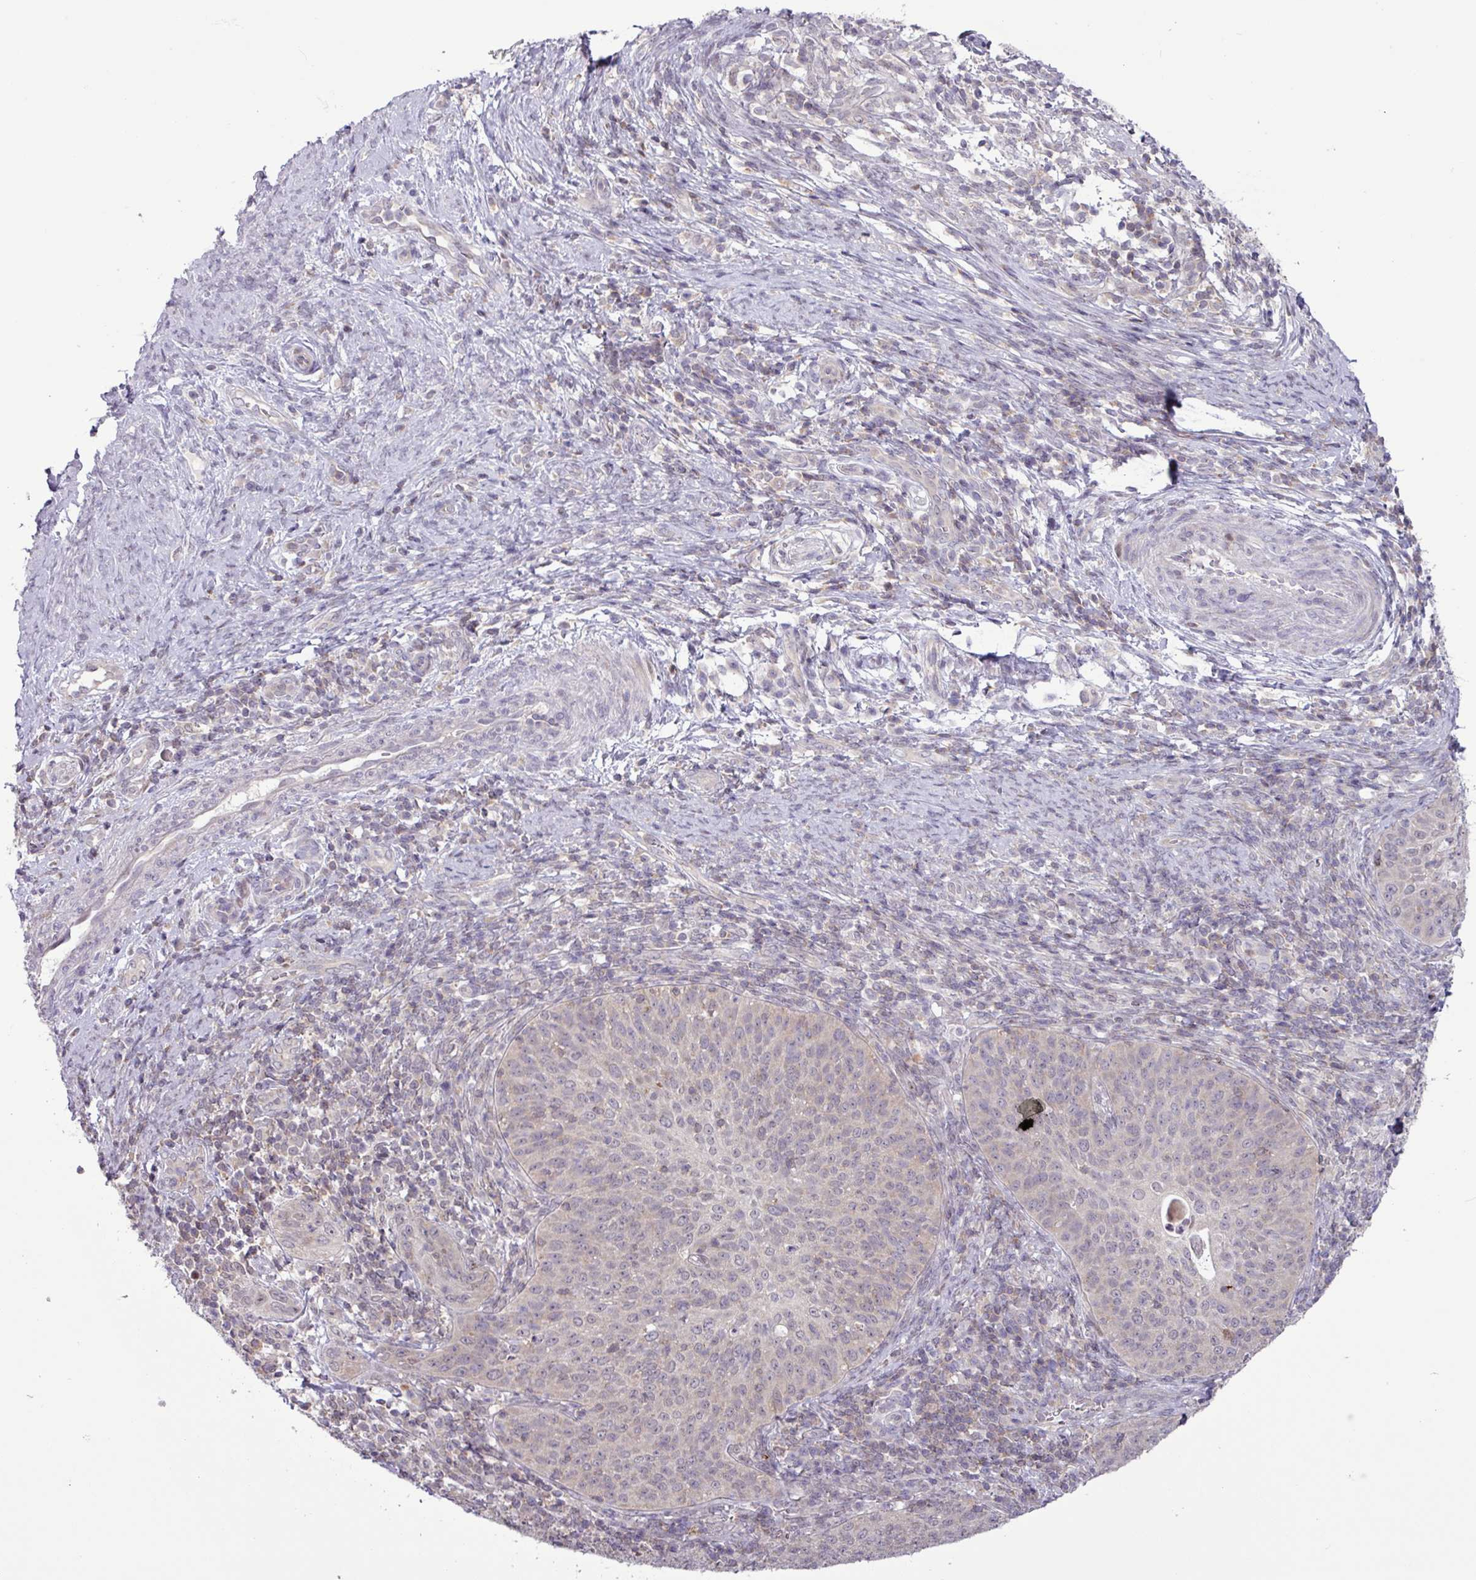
{"staining": {"intensity": "negative", "quantity": "none", "location": "none"}, "tissue": "cervical cancer", "cell_type": "Tumor cells", "image_type": "cancer", "snomed": [{"axis": "morphology", "description": "Squamous cell carcinoma, NOS"}, {"axis": "topography", "description": "Cervix"}], "caption": "Cervical cancer was stained to show a protein in brown. There is no significant positivity in tumor cells.", "gene": "RTL3", "patient": {"sex": "female", "age": 30}}